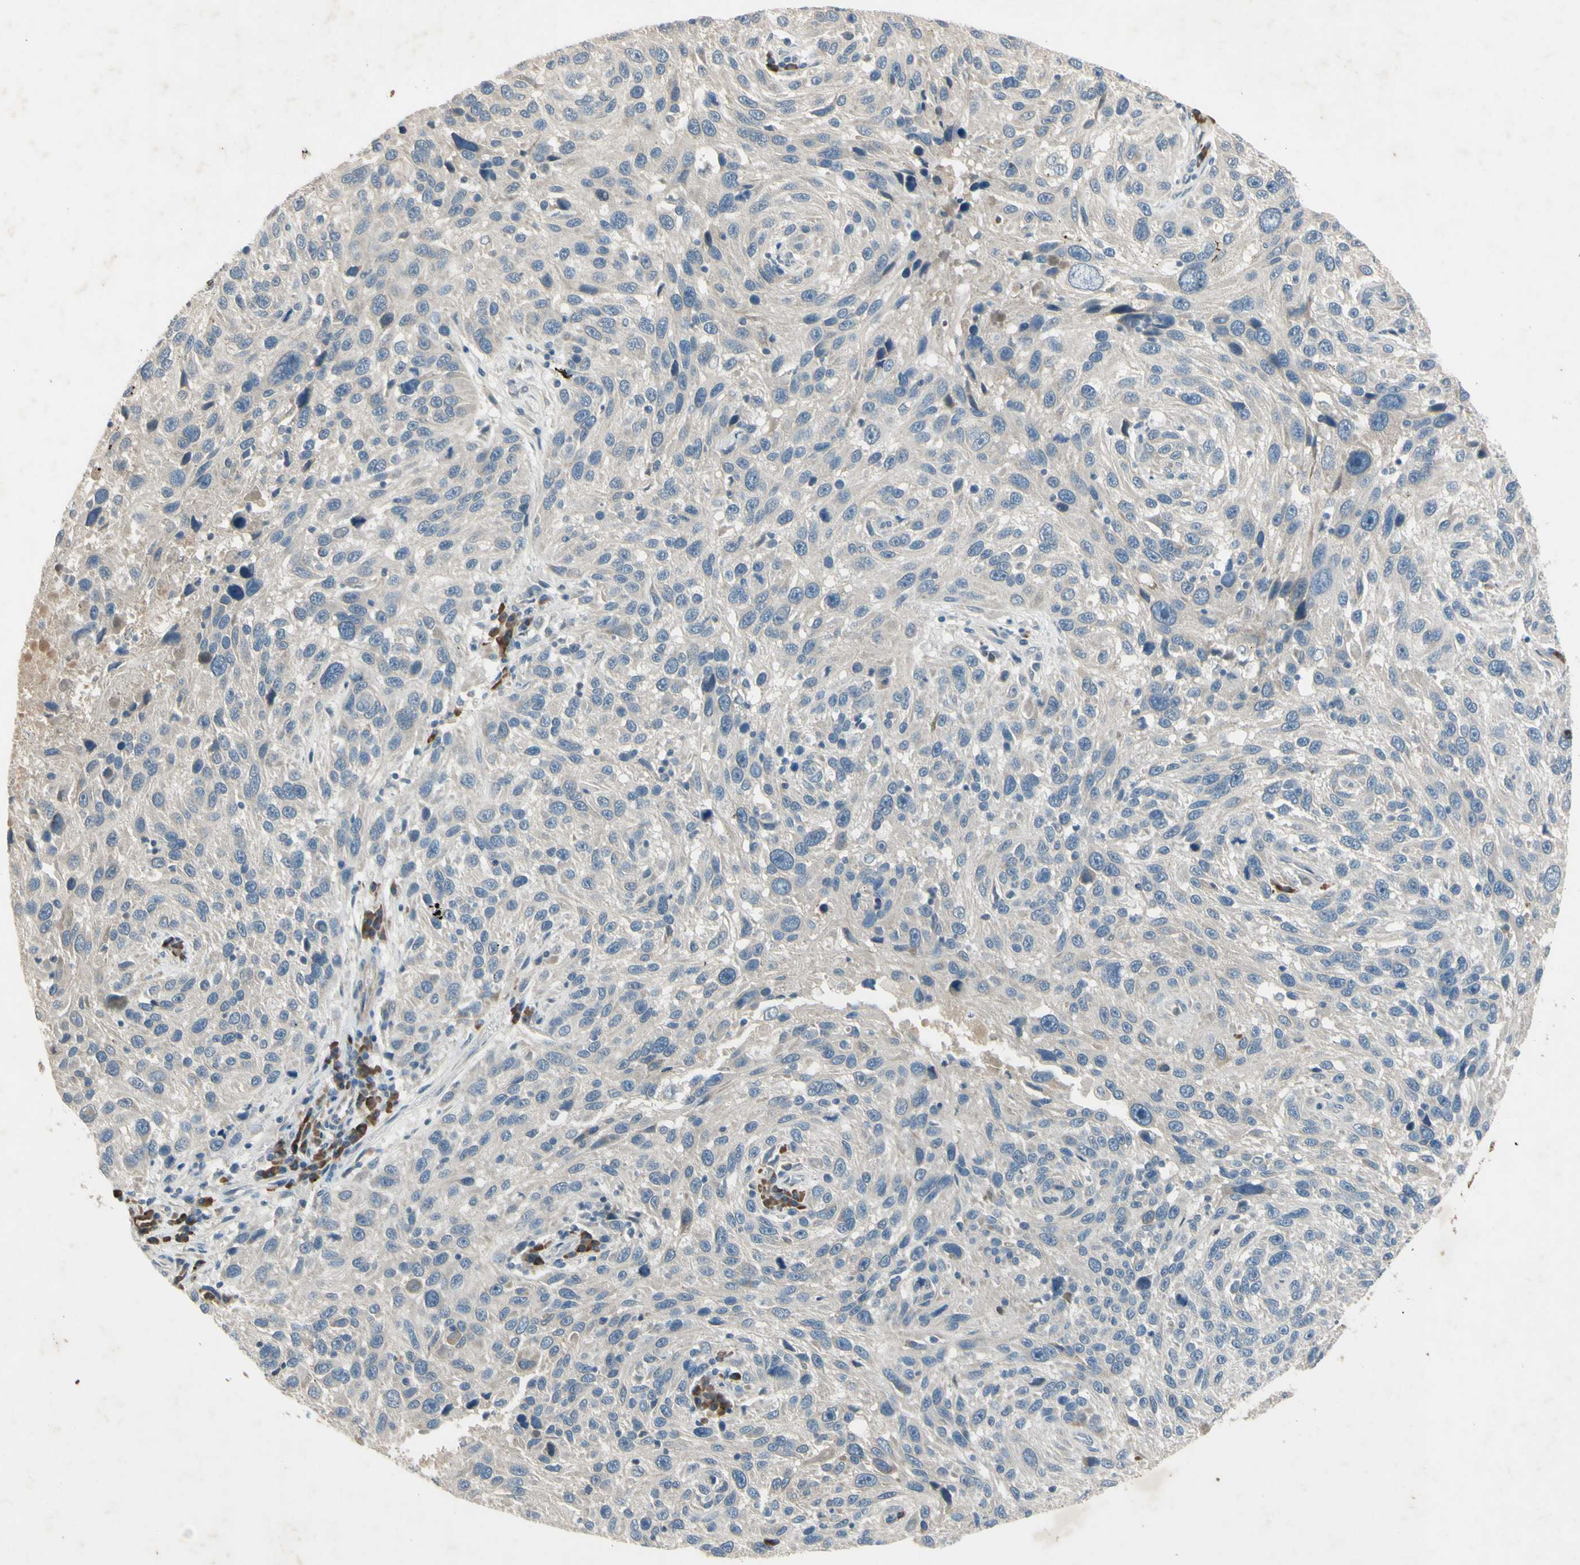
{"staining": {"intensity": "negative", "quantity": "none", "location": "none"}, "tissue": "melanoma", "cell_type": "Tumor cells", "image_type": "cancer", "snomed": [{"axis": "morphology", "description": "Malignant melanoma, NOS"}, {"axis": "topography", "description": "Skin"}], "caption": "Tumor cells are negative for brown protein staining in malignant melanoma.", "gene": "AATK", "patient": {"sex": "male", "age": 53}}